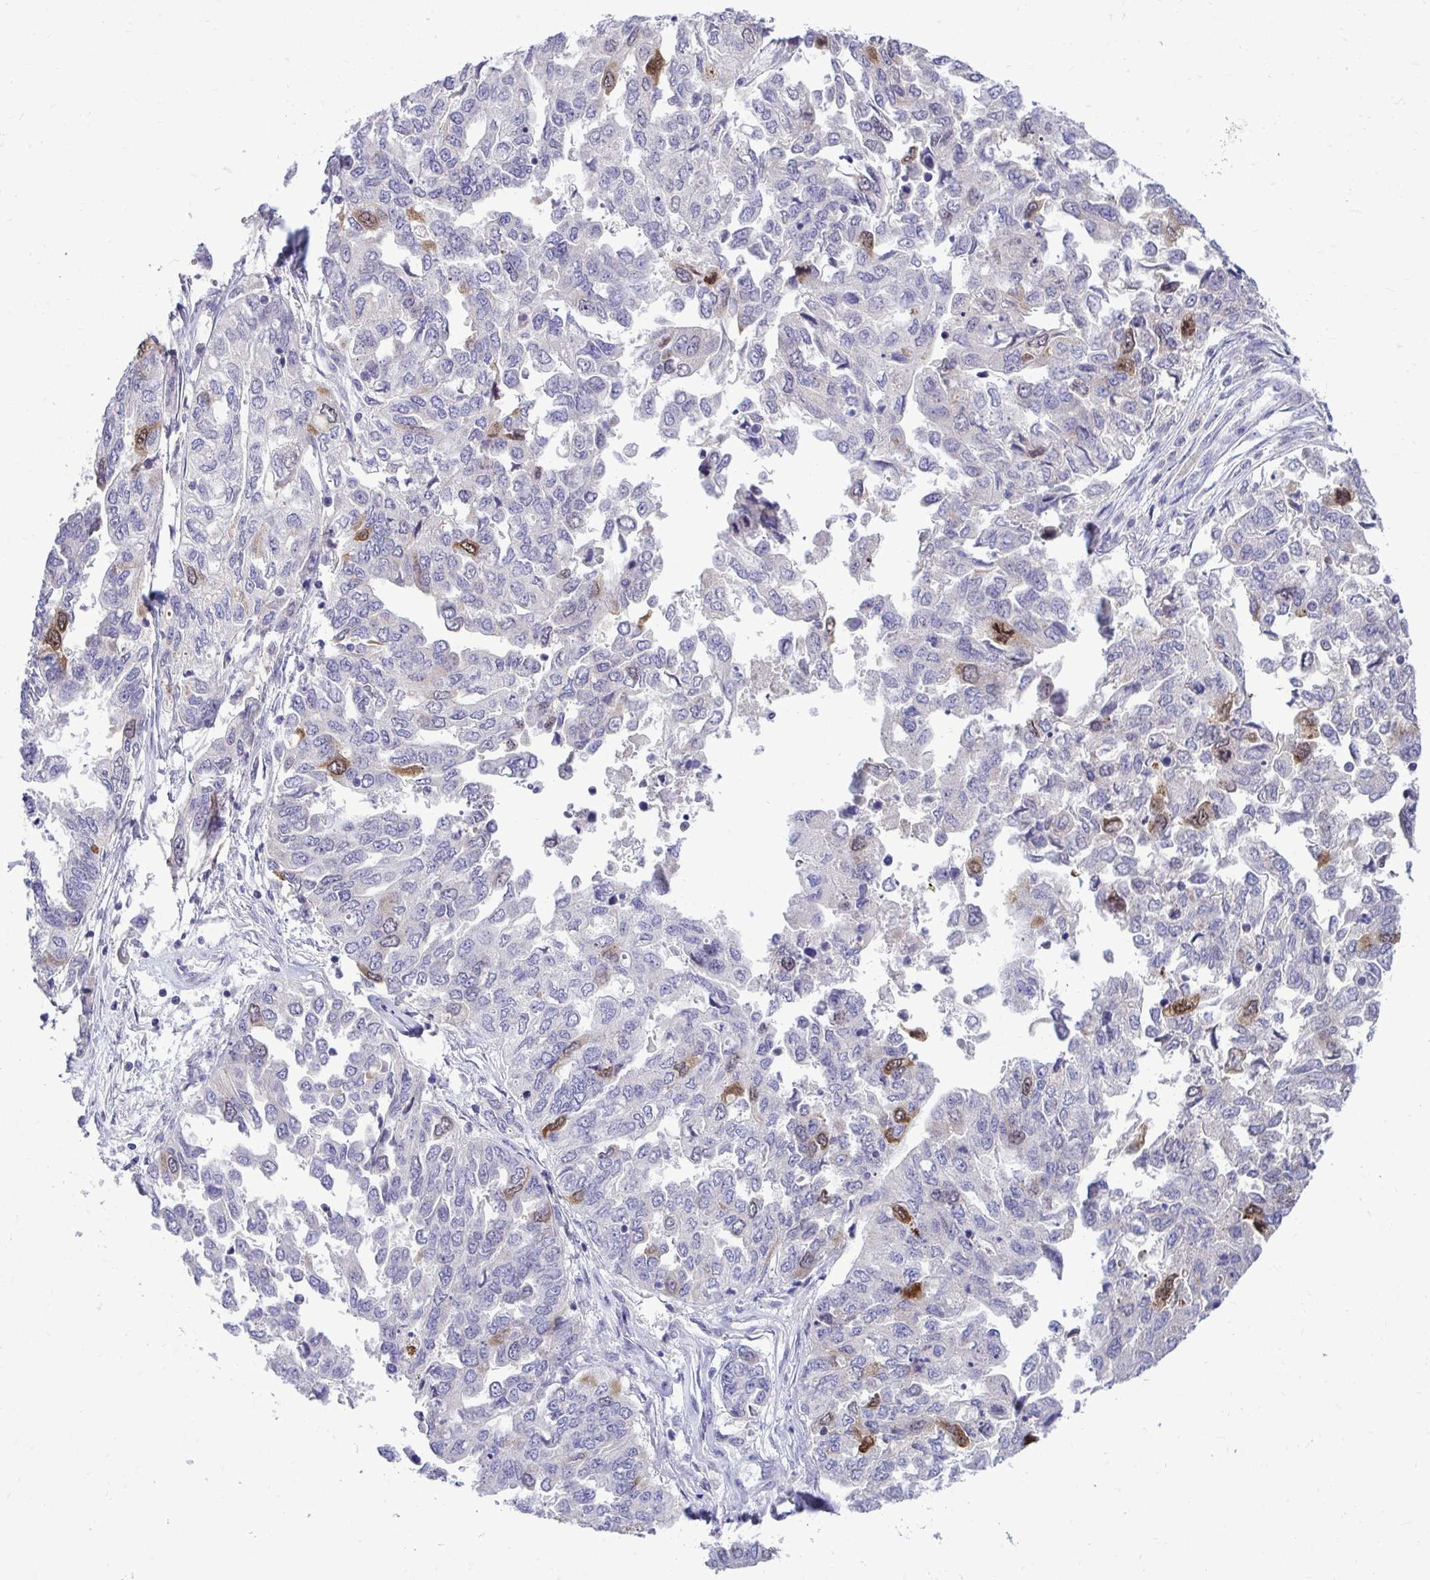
{"staining": {"intensity": "moderate", "quantity": "<25%", "location": "cytoplasmic/membranous,nuclear"}, "tissue": "ovarian cancer", "cell_type": "Tumor cells", "image_type": "cancer", "snomed": [{"axis": "morphology", "description": "Cystadenocarcinoma, serous, NOS"}, {"axis": "topography", "description": "Ovary"}], "caption": "A micrograph of serous cystadenocarcinoma (ovarian) stained for a protein displays moderate cytoplasmic/membranous and nuclear brown staining in tumor cells.", "gene": "CDC20", "patient": {"sex": "female", "age": 53}}